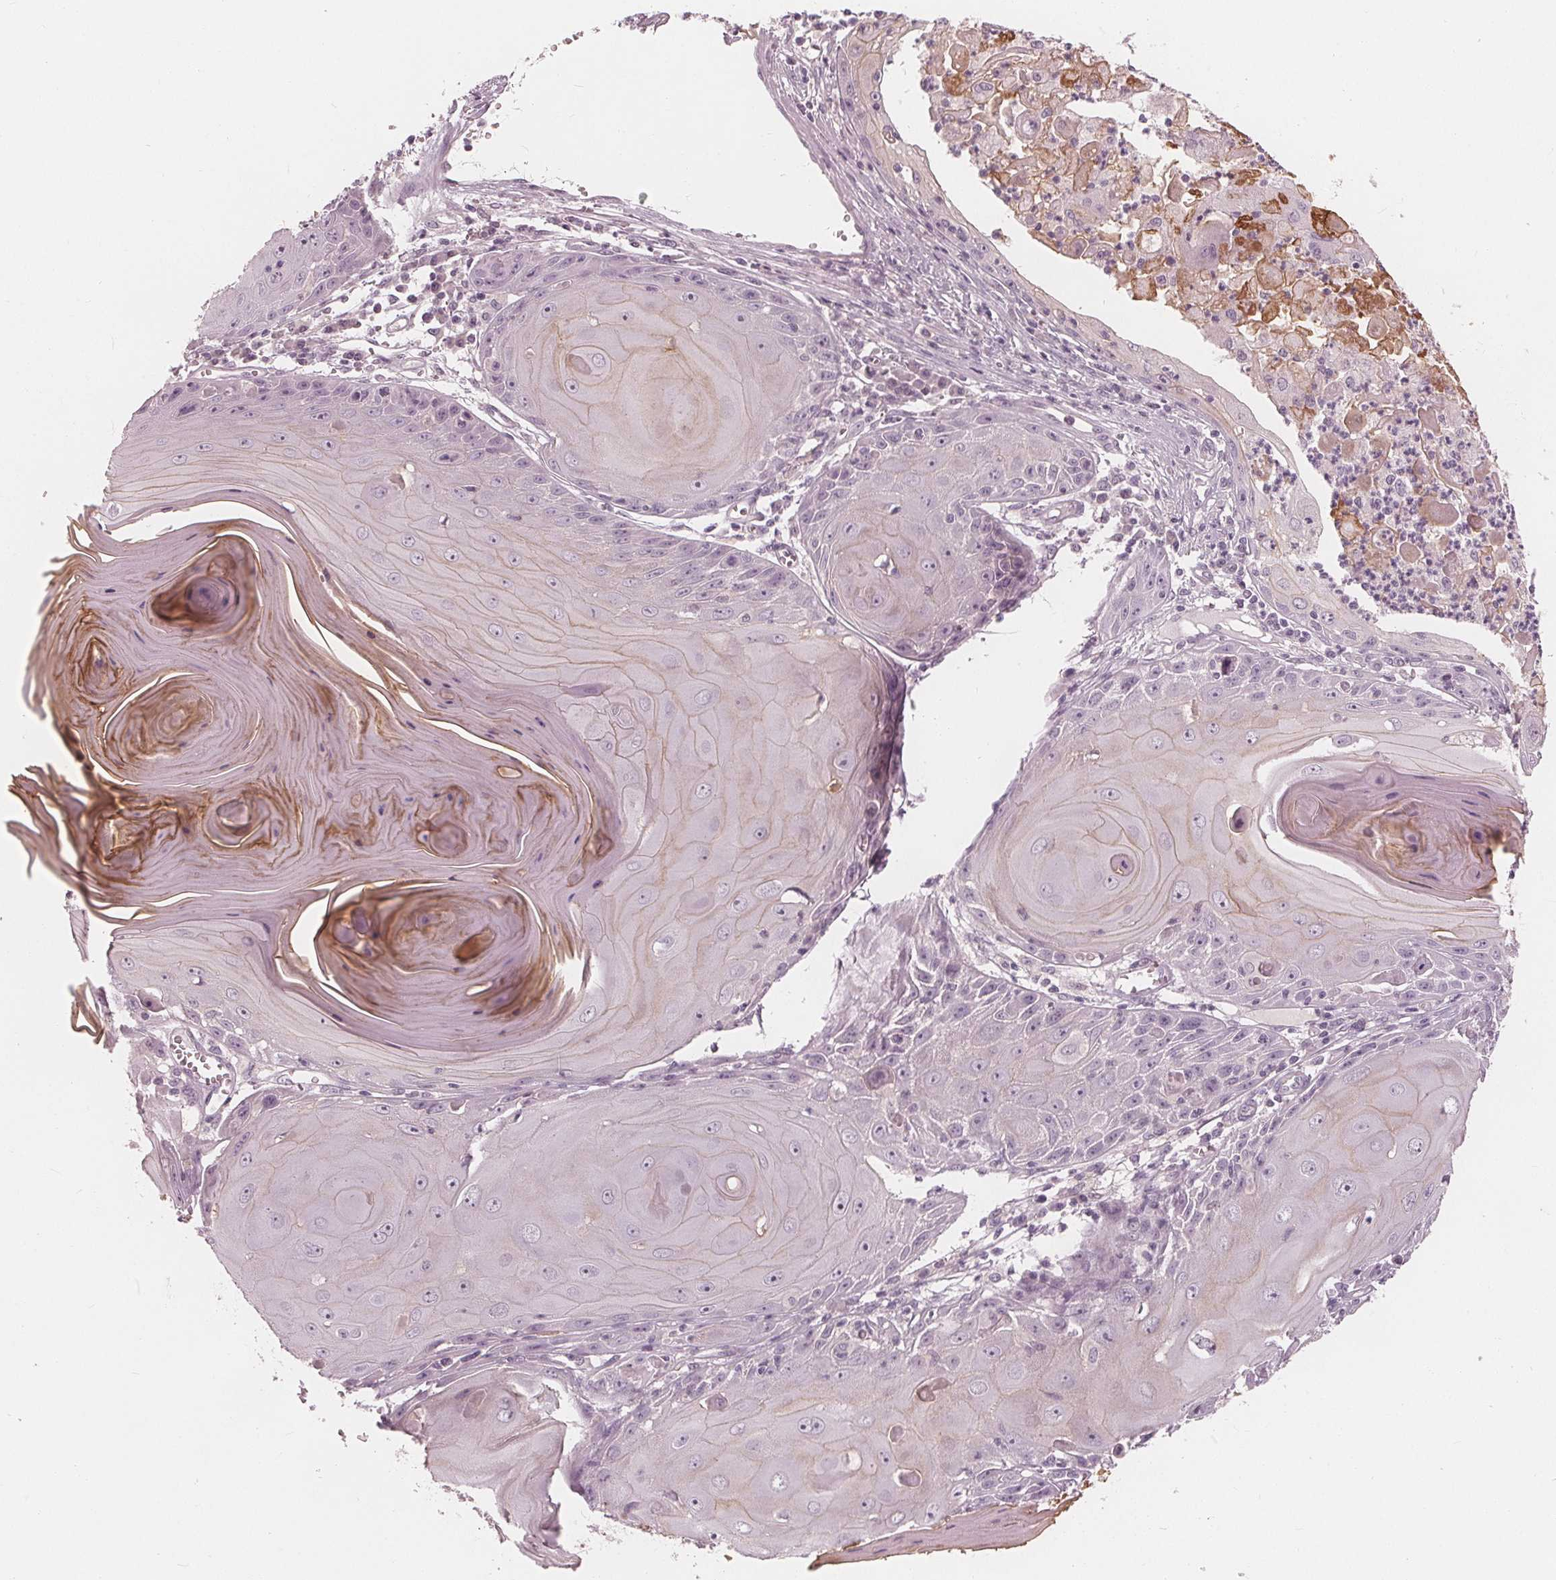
{"staining": {"intensity": "weak", "quantity": "<25%", "location": "cytoplasmic/membranous"}, "tissue": "skin cancer", "cell_type": "Tumor cells", "image_type": "cancer", "snomed": [{"axis": "morphology", "description": "Squamous cell carcinoma, NOS"}, {"axis": "topography", "description": "Skin"}, {"axis": "topography", "description": "Vulva"}], "caption": "An immunohistochemistry (IHC) image of skin squamous cell carcinoma is shown. There is no staining in tumor cells of skin squamous cell carcinoma. (Stains: DAB IHC with hematoxylin counter stain, Microscopy: brightfield microscopy at high magnification).", "gene": "SAT2", "patient": {"sex": "female", "age": 85}}